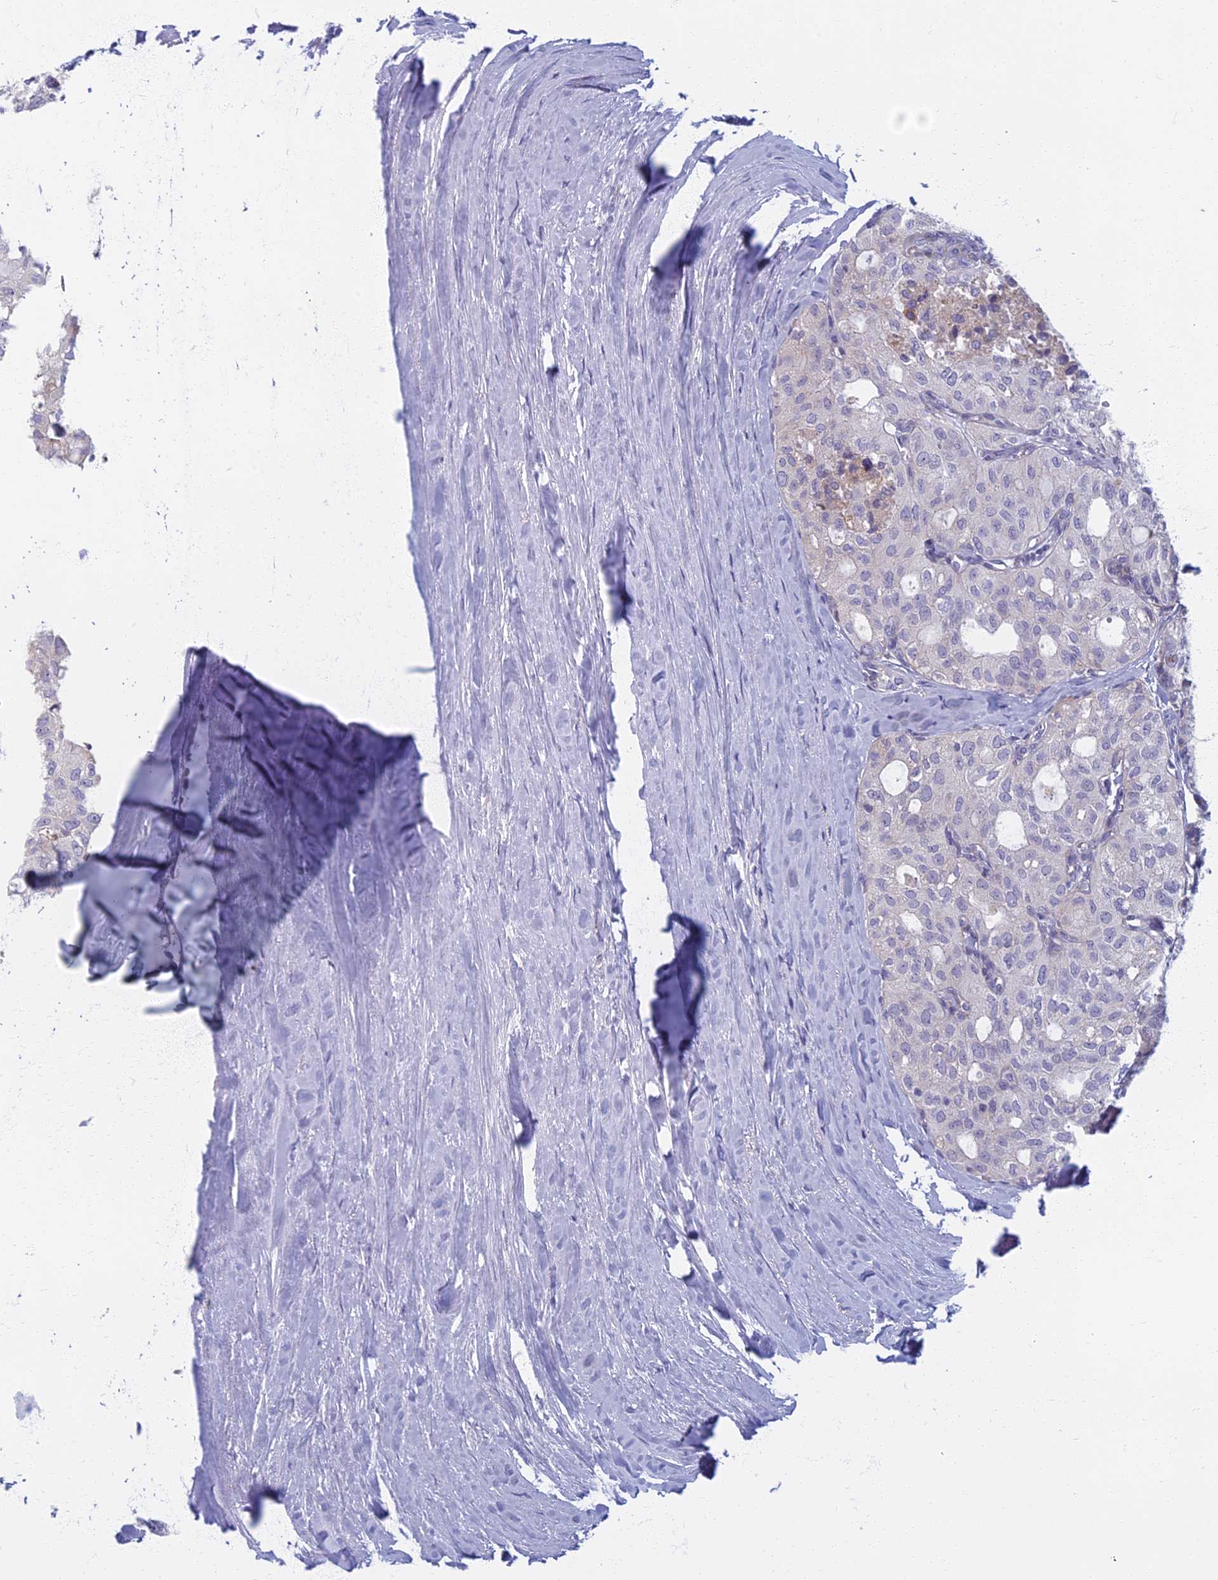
{"staining": {"intensity": "negative", "quantity": "none", "location": "none"}, "tissue": "thyroid cancer", "cell_type": "Tumor cells", "image_type": "cancer", "snomed": [{"axis": "morphology", "description": "Follicular adenoma carcinoma, NOS"}, {"axis": "topography", "description": "Thyroid gland"}], "caption": "A photomicrograph of thyroid cancer stained for a protein demonstrates no brown staining in tumor cells.", "gene": "DDX51", "patient": {"sex": "male", "age": 75}}